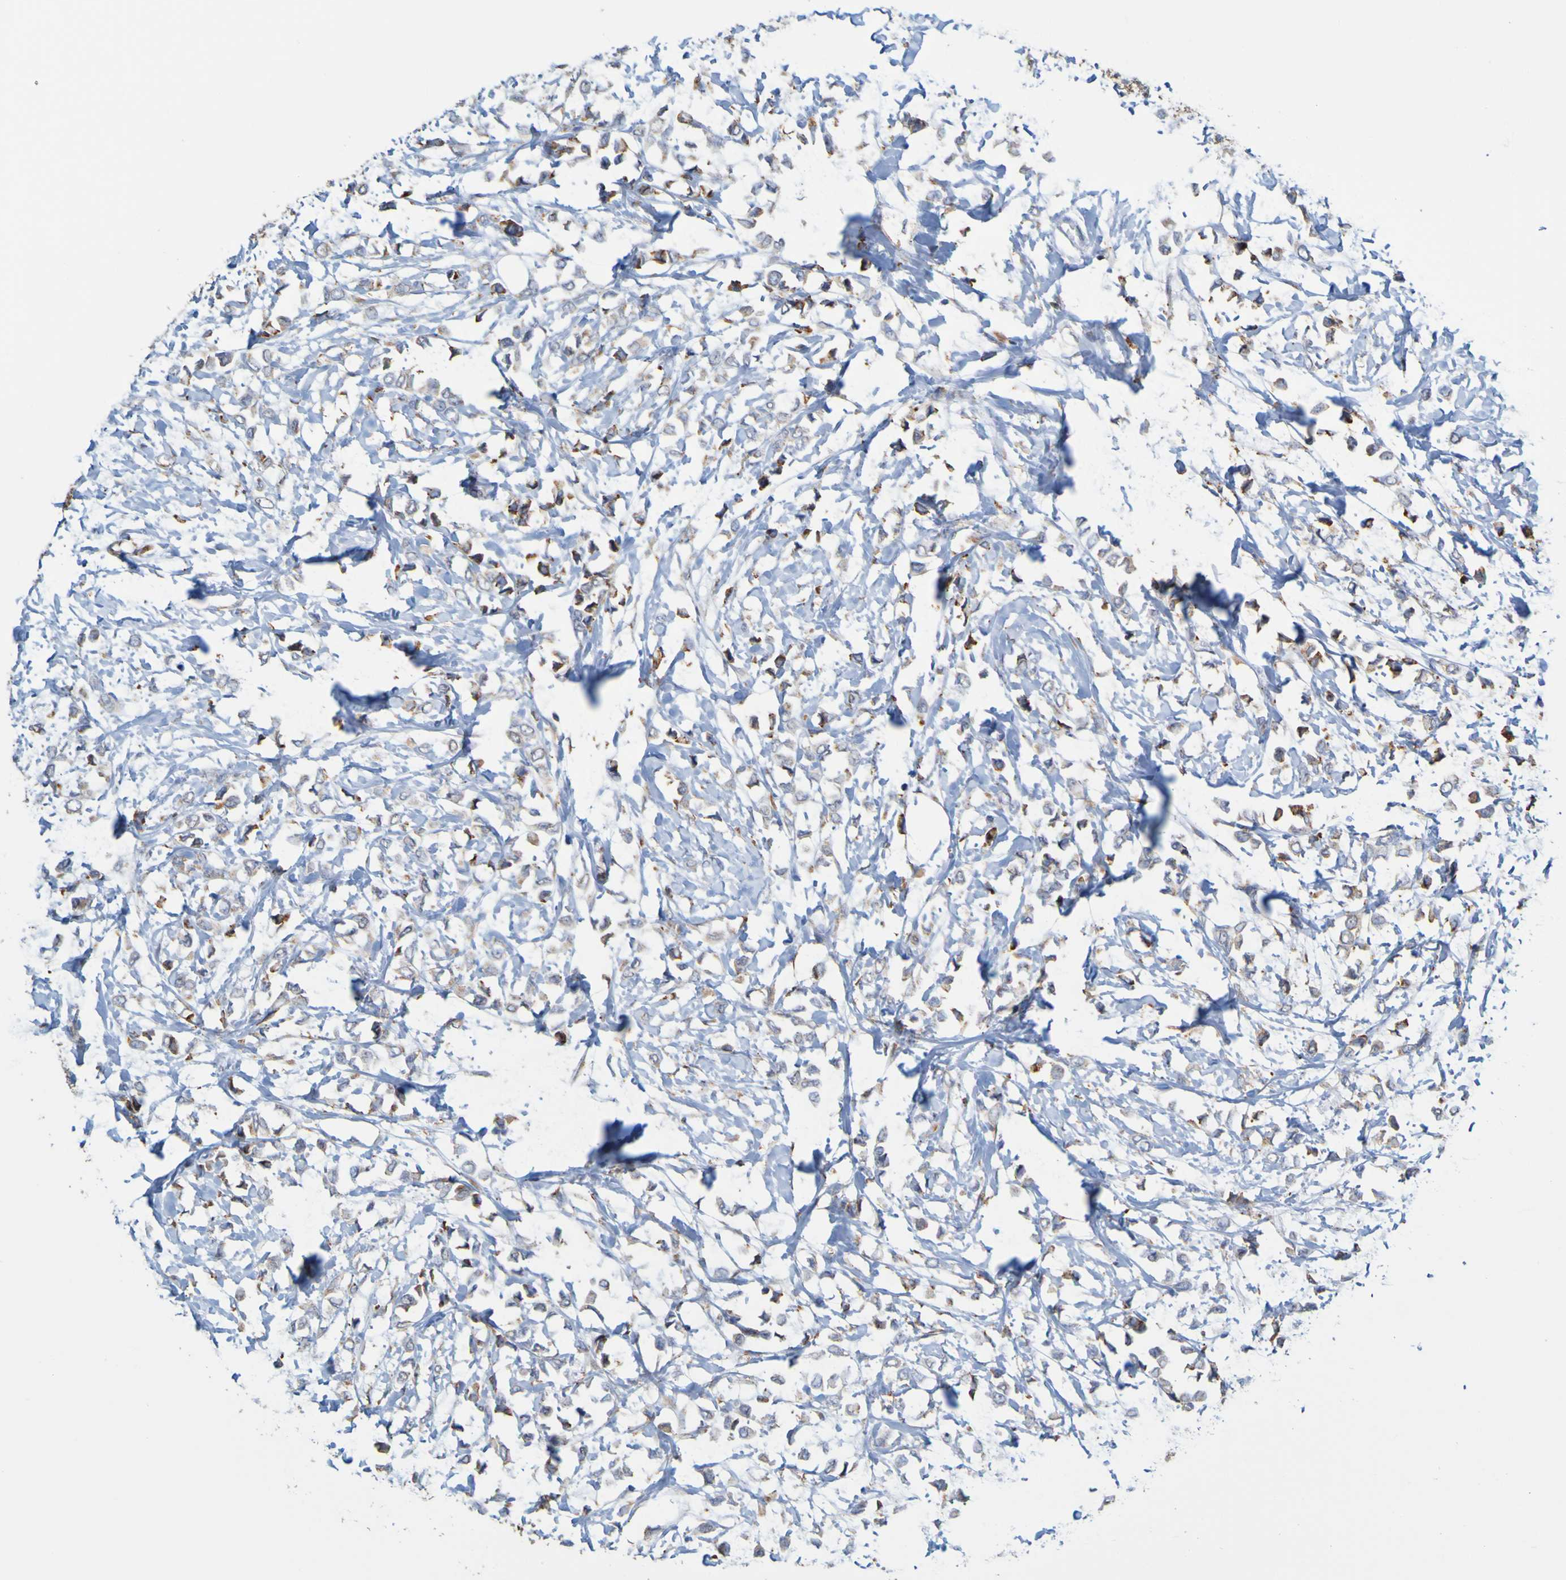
{"staining": {"intensity": "weak", "quantity": ">75%", "location": "cytoplasmic/membranous"}, "tissue": "breast cancer", "cell_type": "Tumor cells", "image_type": "cancer", "snomed": [{"axis": "morphology", "description": "Lobular carcinoma"}, {"axis": "topography", "description": "Breast"}], "caption": "The immunohistochemical stain highlights weak cytoplasmic/membranous positivity in tumor cells of breast cancer tissue.", "gene": "PDIA3", "patient": {"sex": "female", "age": 51}}